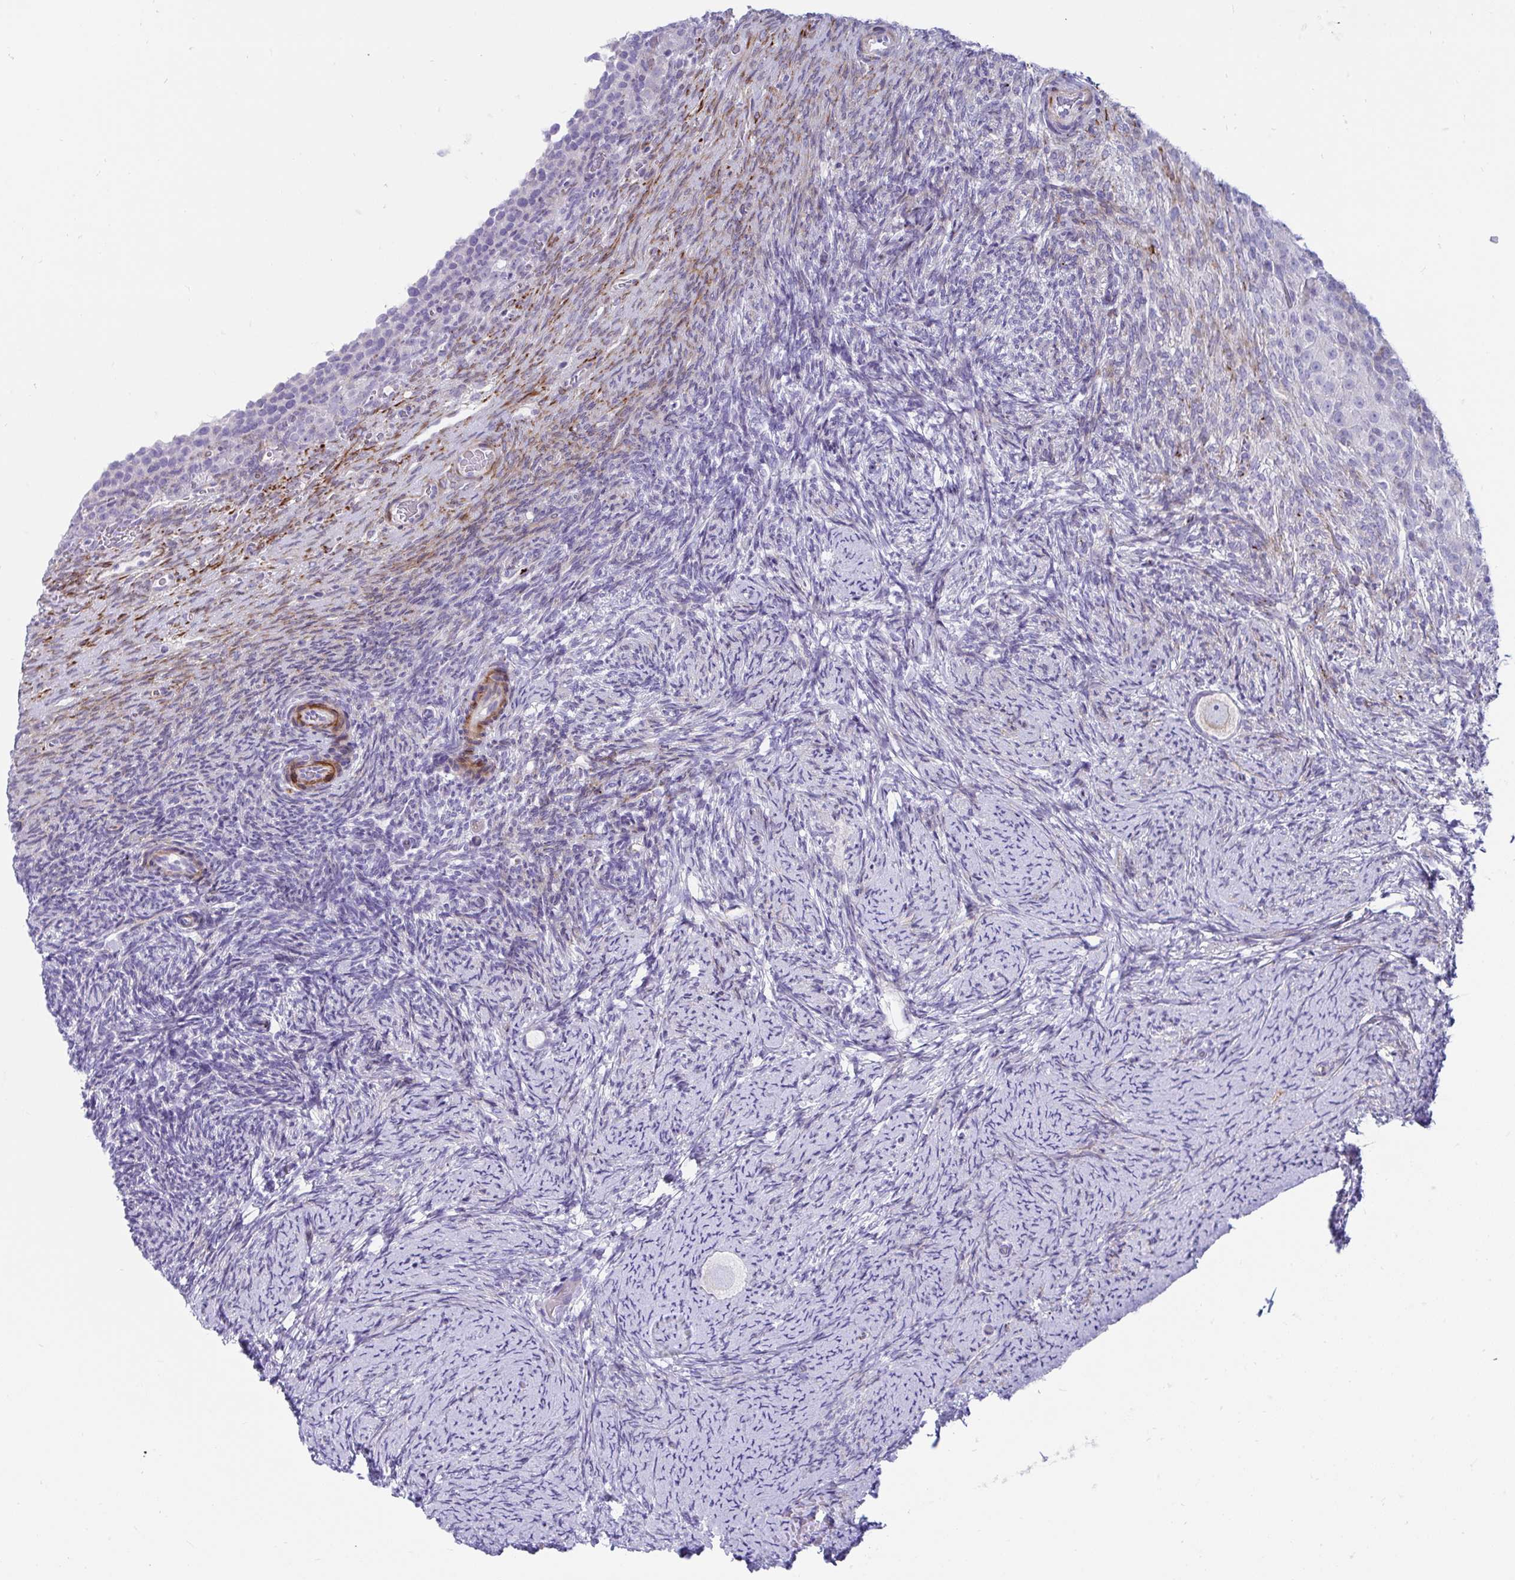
{"staining": {"intensity": "negative", "quantity": "none", "location": "none"}, "tissue": "ovary", "cell_type": "Follicle cells", "image_type": "normal", "snomed": [{"axis": "morphology", "description": "Normal tissue, NOS"}, {"axis": "topography", "description": "Ovary"}], "caption": "A high-resolution histopathology image shows IHC staining of unremarkable ovary, which shows no significant expression in follicle cells.", "gene": "GRXCR2", "patient": {"sex": "female", "age": 34}}